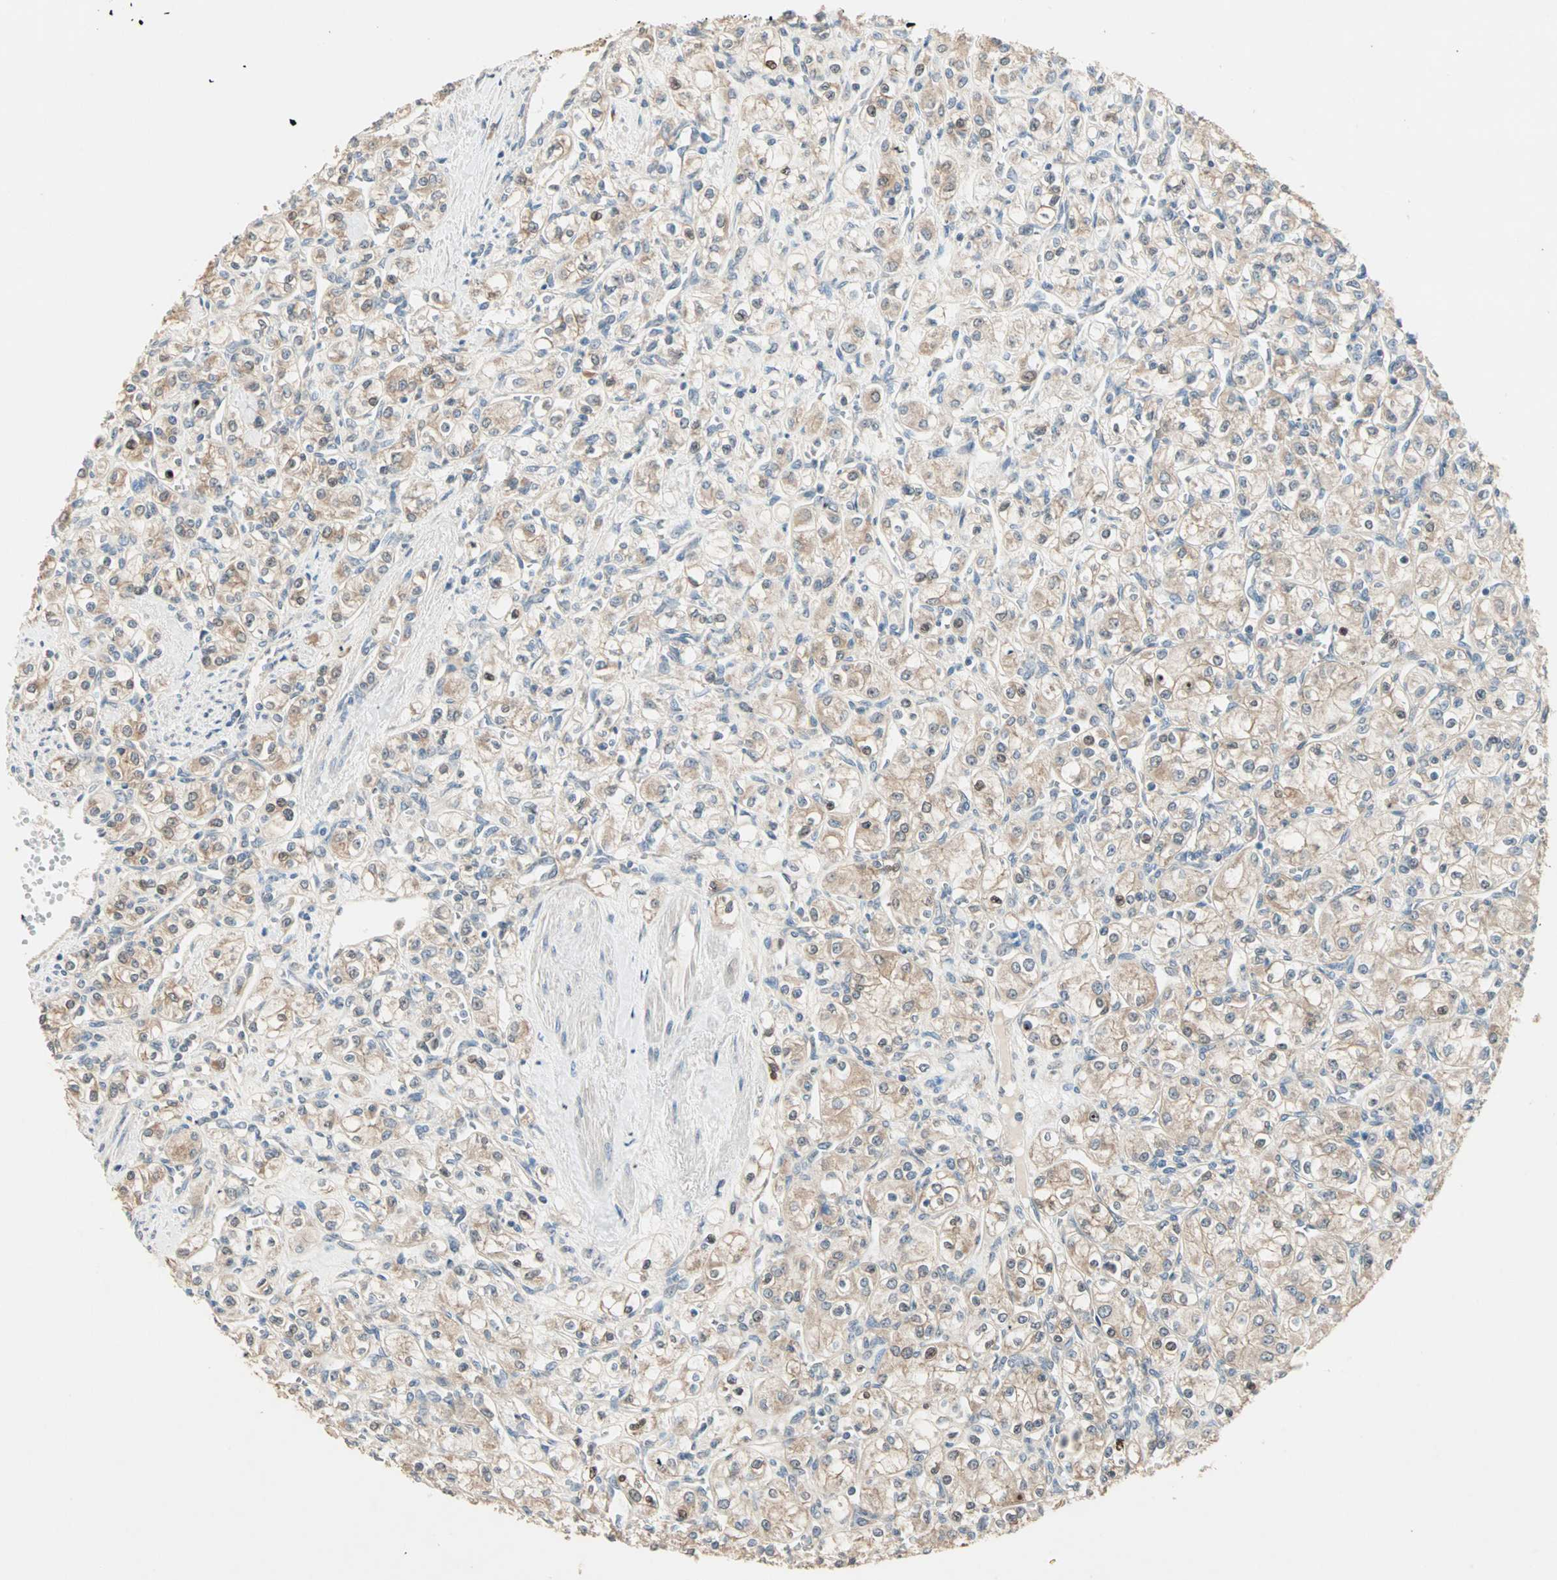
{"staining": {"intensity": "moderate", "quantity": ">75%", "location": "cytoplasmic/membranous,nuclear"}, "tissue": "renal cancer", "cell_type": "Tumor cells", "image_type": "cancer", "snomed": [{"axis": "morphology", "description": "Adenocarcinoma, NOS"}, {"axis": "topography", "description": "Kidney"}], "caption": "Renal cancer stained with a brown dye shows moderate cytoplasmic/membranous and nuclear positive positivity in about >75% of tumor cells.", "gene": "TTF2", "patient": {"sex": "male", "age": 77}}